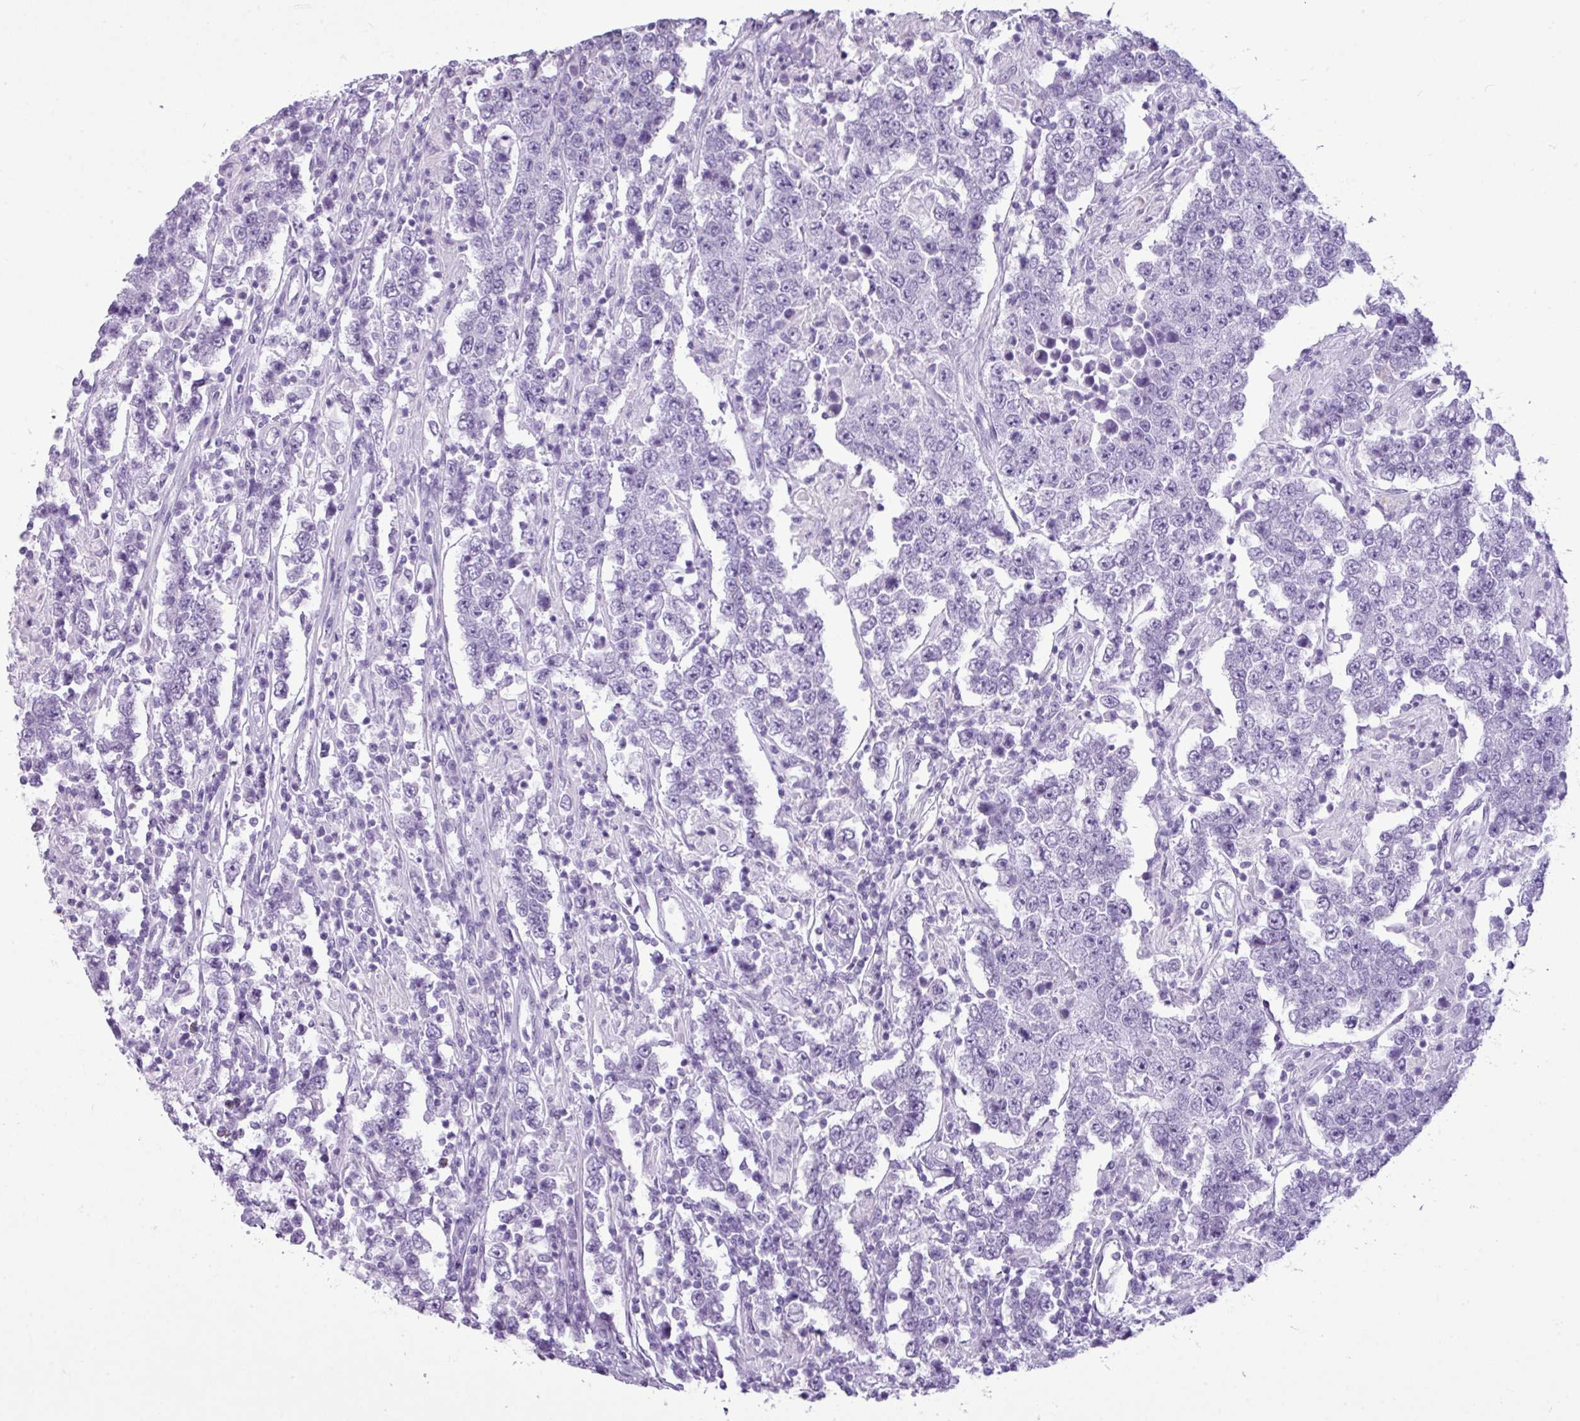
{"staining": {"intensity": "negative", "quantity": "none", "location": "none"}, "tissue": "testis cancer", "cell_type": "Tumor cells", "image_type": "cancer", "snomed": [{"axis": "morphology", "description": "Normal tissue, NOS"}, {"axis": "morphology", "description": "Urothelial carcinoma, High grade"}, {"axis": "morphology", "description": "Seminoma, NOS"}, {"axis": "morphology", "description": "Carcinoma, Embryonal, NOS"}, {"axis": "topography", "description": "Urinary bladder"}, {"axis": "topography", "description": "Testis"}], "caption": "Immunohistochemistry (IHC) of human embryonal carcinoma (testis) displays no staining in tumor cells. The staining was performed using DAB (3,3'-diaminobenzidine) to visualize the protein expression in brown, while the nuclei were stained in blue with hematoxylin (Magnification: 20x).", "gene": "AMY1B", "patient": {"sex": "male", "age": 41}}